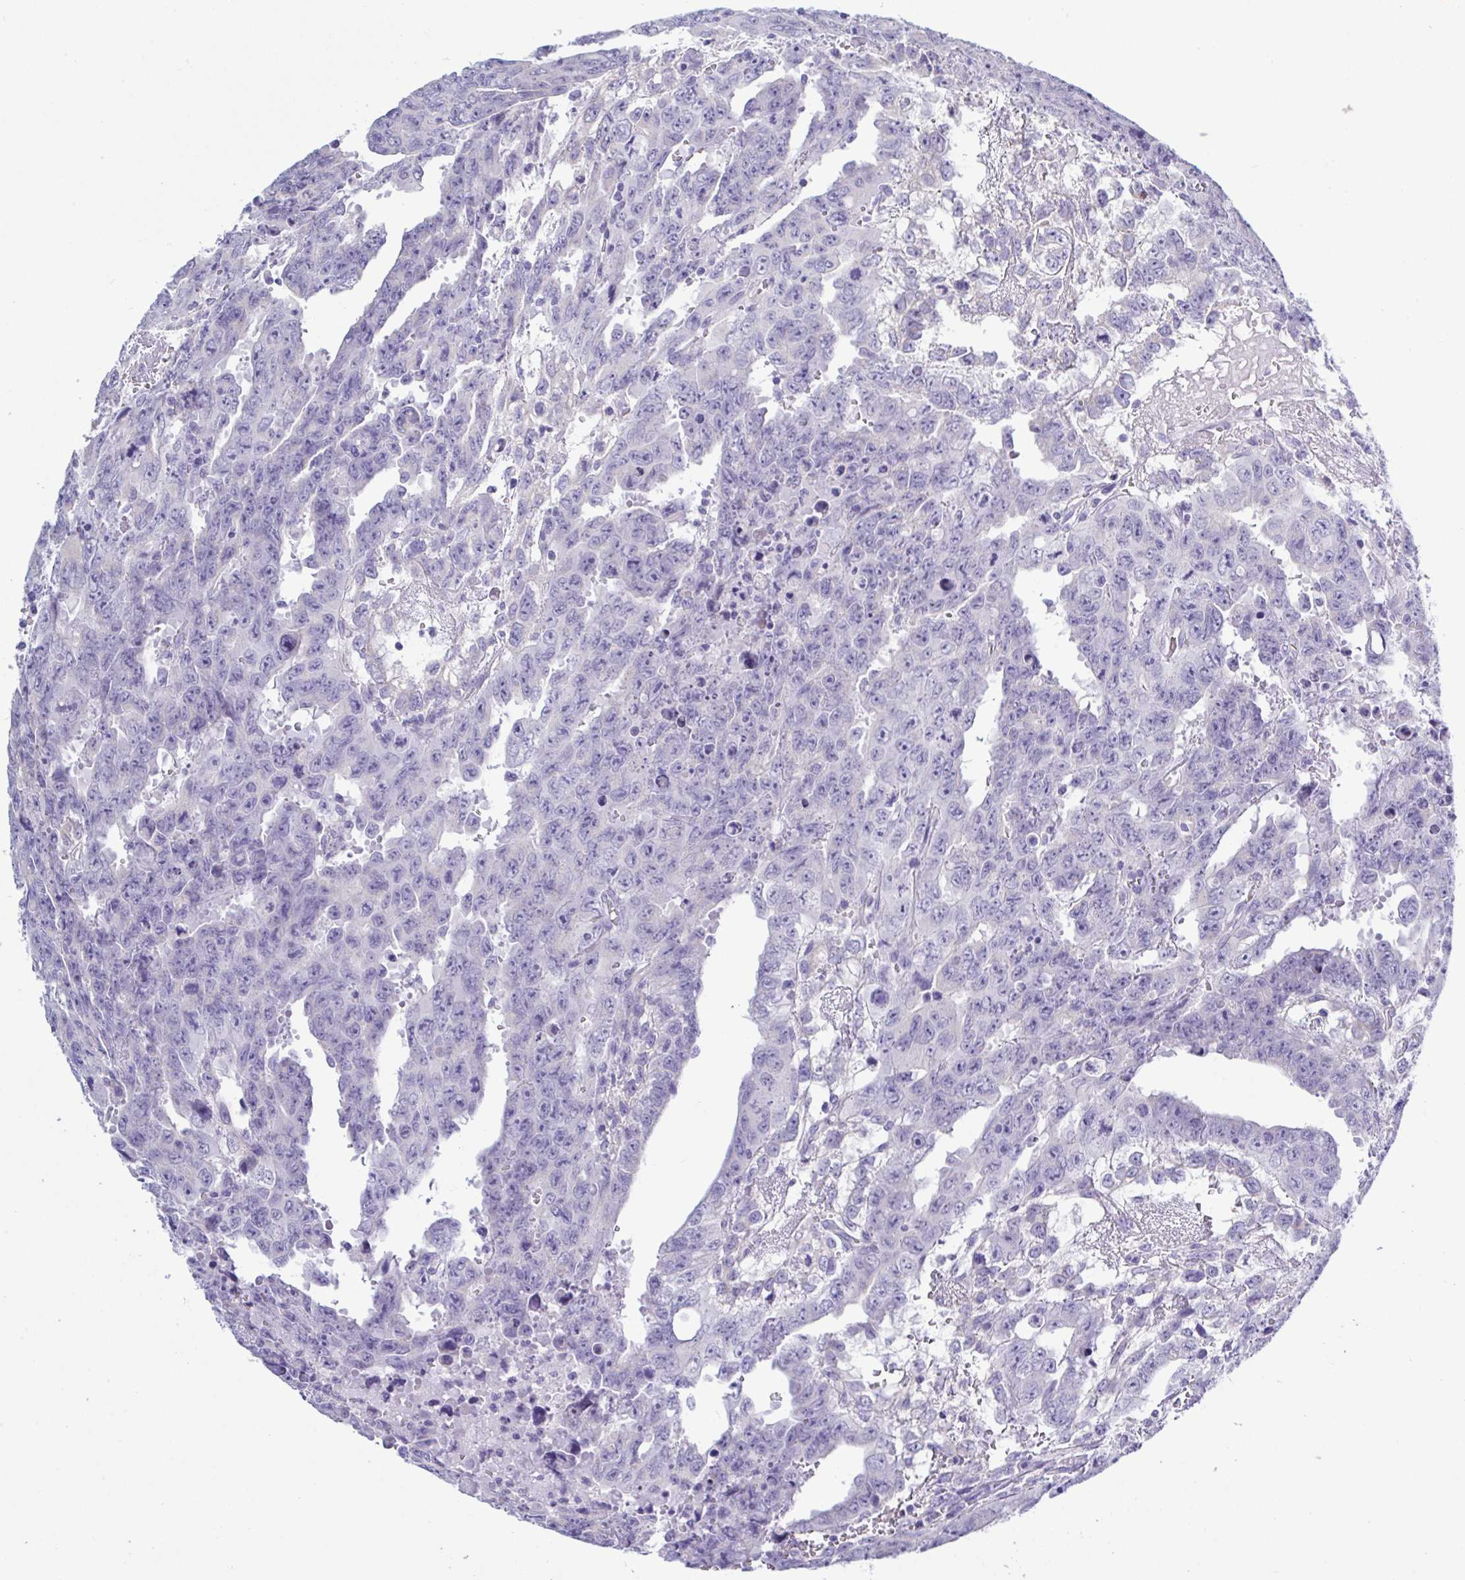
{"staining": {"intensity": "negative", "quantity": "none", "location": "none"}, "tissue": "testis cancer", "cell_type": "Tumor cells", "image_type": "cancer", "snomed": [{"axis": "morphology", "description": "Carcinoma, Embryonal, NOS"}, {"axis": "topography", "description": "Testis"}], "caption": "An immunohistochemistry histopathology image of testis cancer (embryonal carcinoma) is shown. There is no staining in tumor cells of testis cancer (embryonal carcinoma).", "gene": "MED11", "patient": {"sex": "male", "age": 24}}